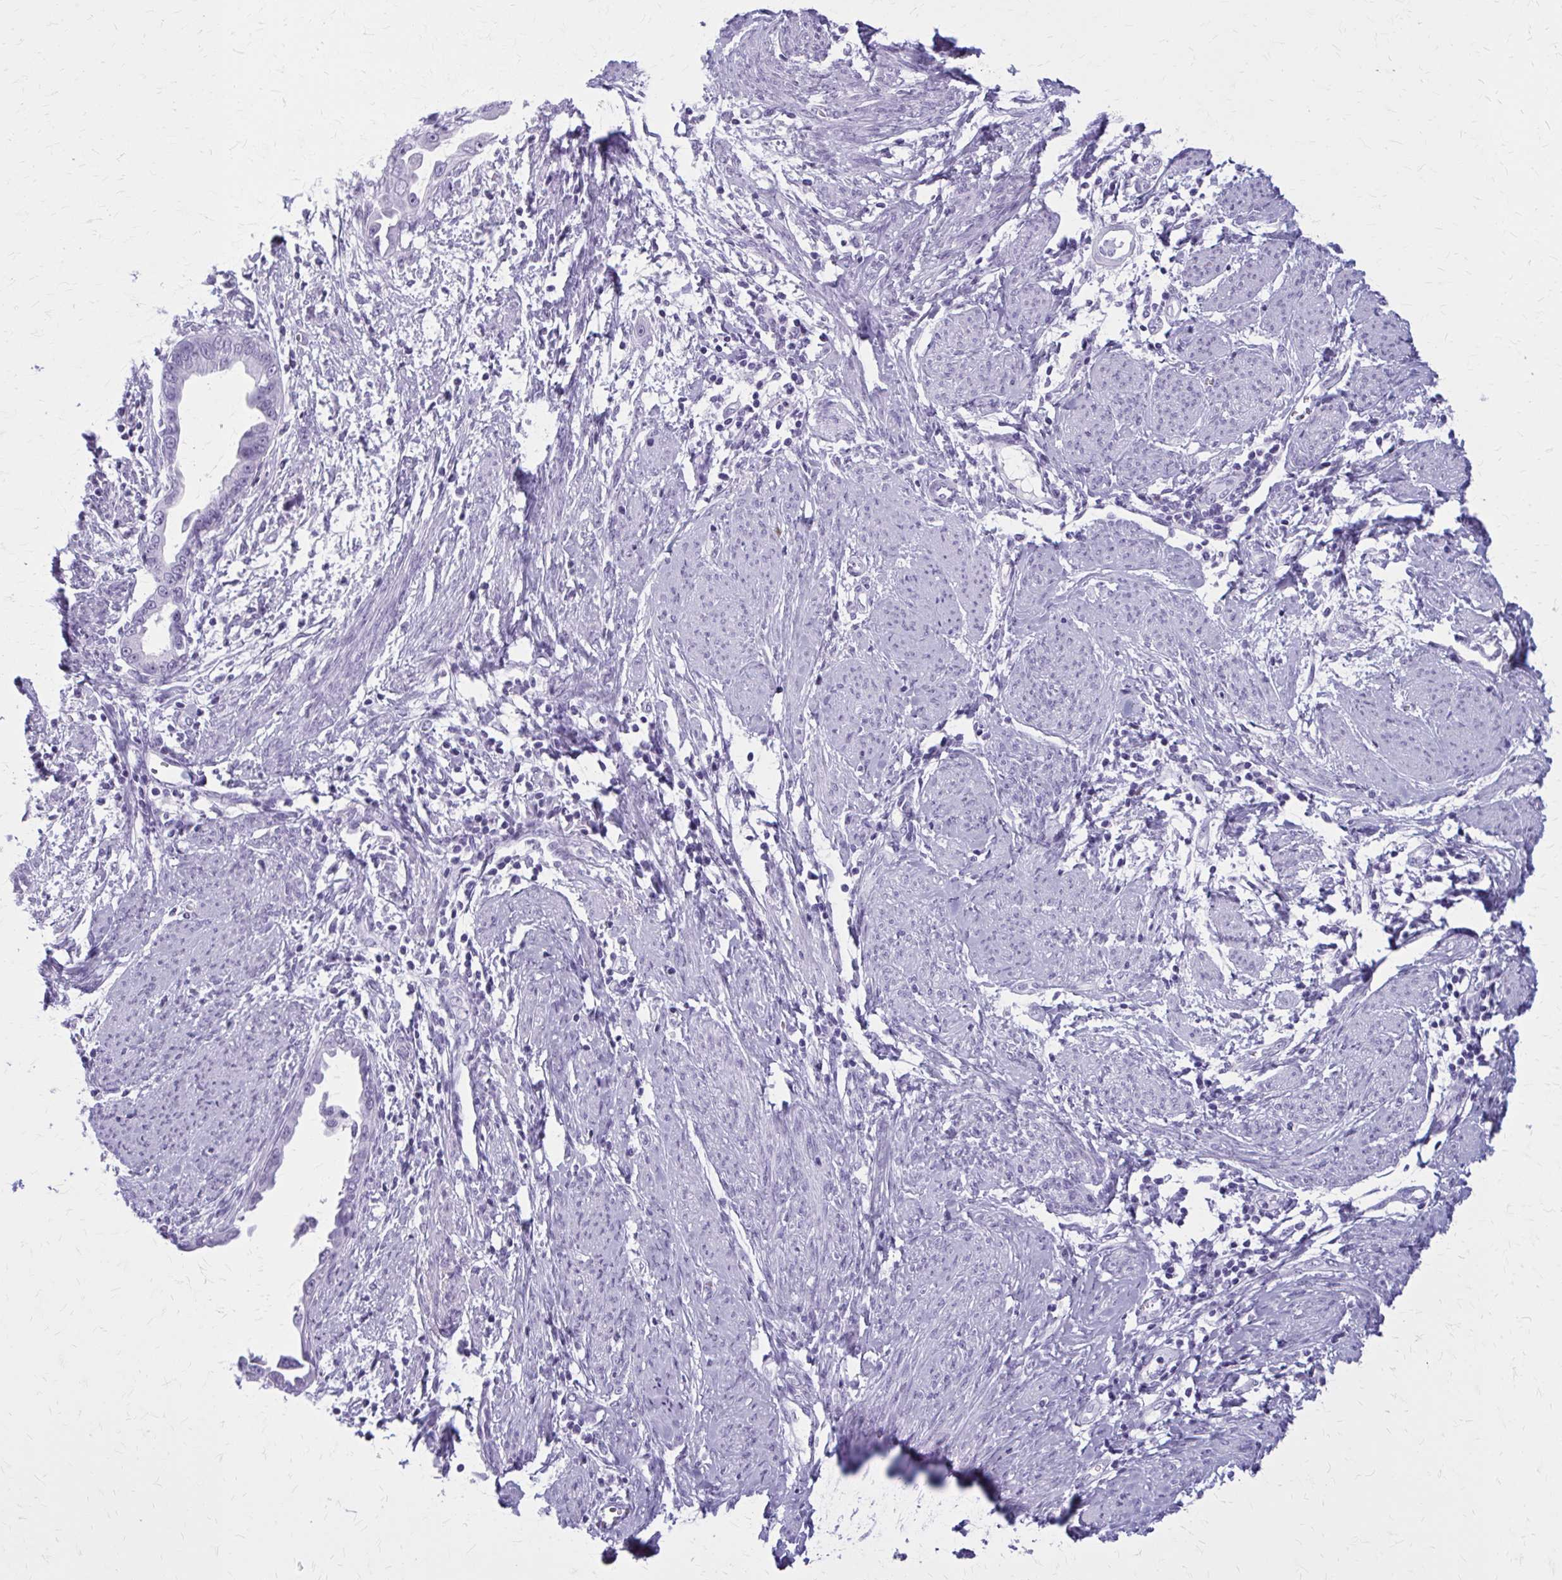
{"staining": {"intensity": "negative", "quantity": "none", "location": "none"}, "tissue": "endometrial cancer", "cell_type": "Tumor cells", "image_type": "cancer", "snomed": [{"axis": "morphology", "description": "Adenocarcinoma, NOS"}, {"axis": "topography", "description": "Endometrium"}], "caption": "An image of adenocarcinoma (endometrial) stained for a protein shows no brown staining in tumor cells.", "gene": "ZDHHC7", "patient": {"sex": "female", "age": 57}}